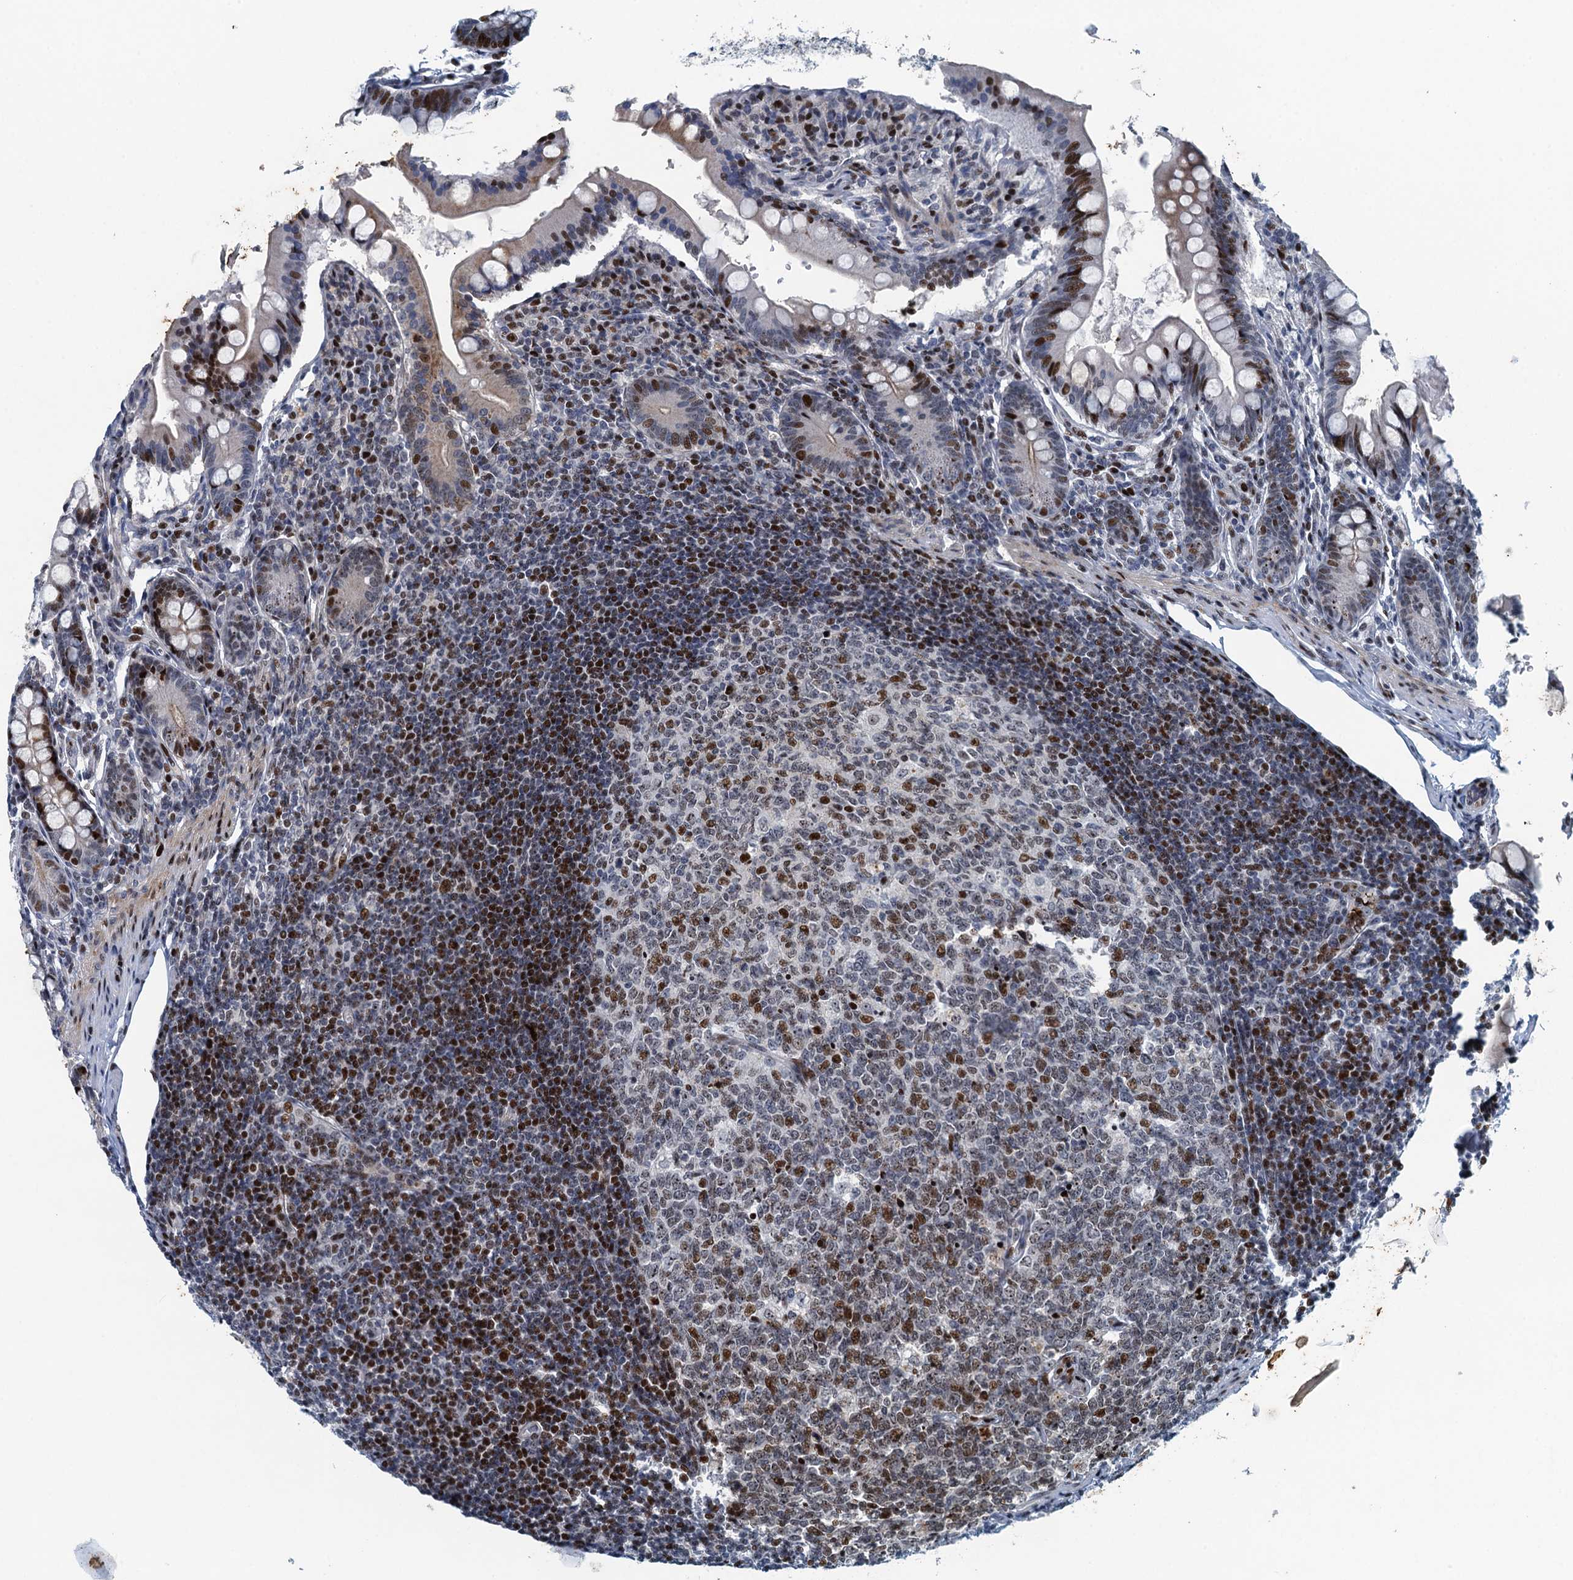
{"staining": {"intensity": "moderate", "quantity": "25%-75%", "location": "nuclear"}, "tissue": "small intestine", "cell_type": "Glandular cells", "image_type": "normal", "snomed": [{"axis": "morphology", "description": "Normal tissue, NOS"}, {"axis": "topography", "description": "Small intestine"}], "caption": "Small intestine stained for a protein reveals moderate nuclear positivity in glandular cells. The protein of interest is stained brown, and the nuclei are stained in blue (DAB IHC with brightfield microscopy, high magnification).", "gene": "ANKRD13D", "patient": {"sex": "male", "age": 7}}